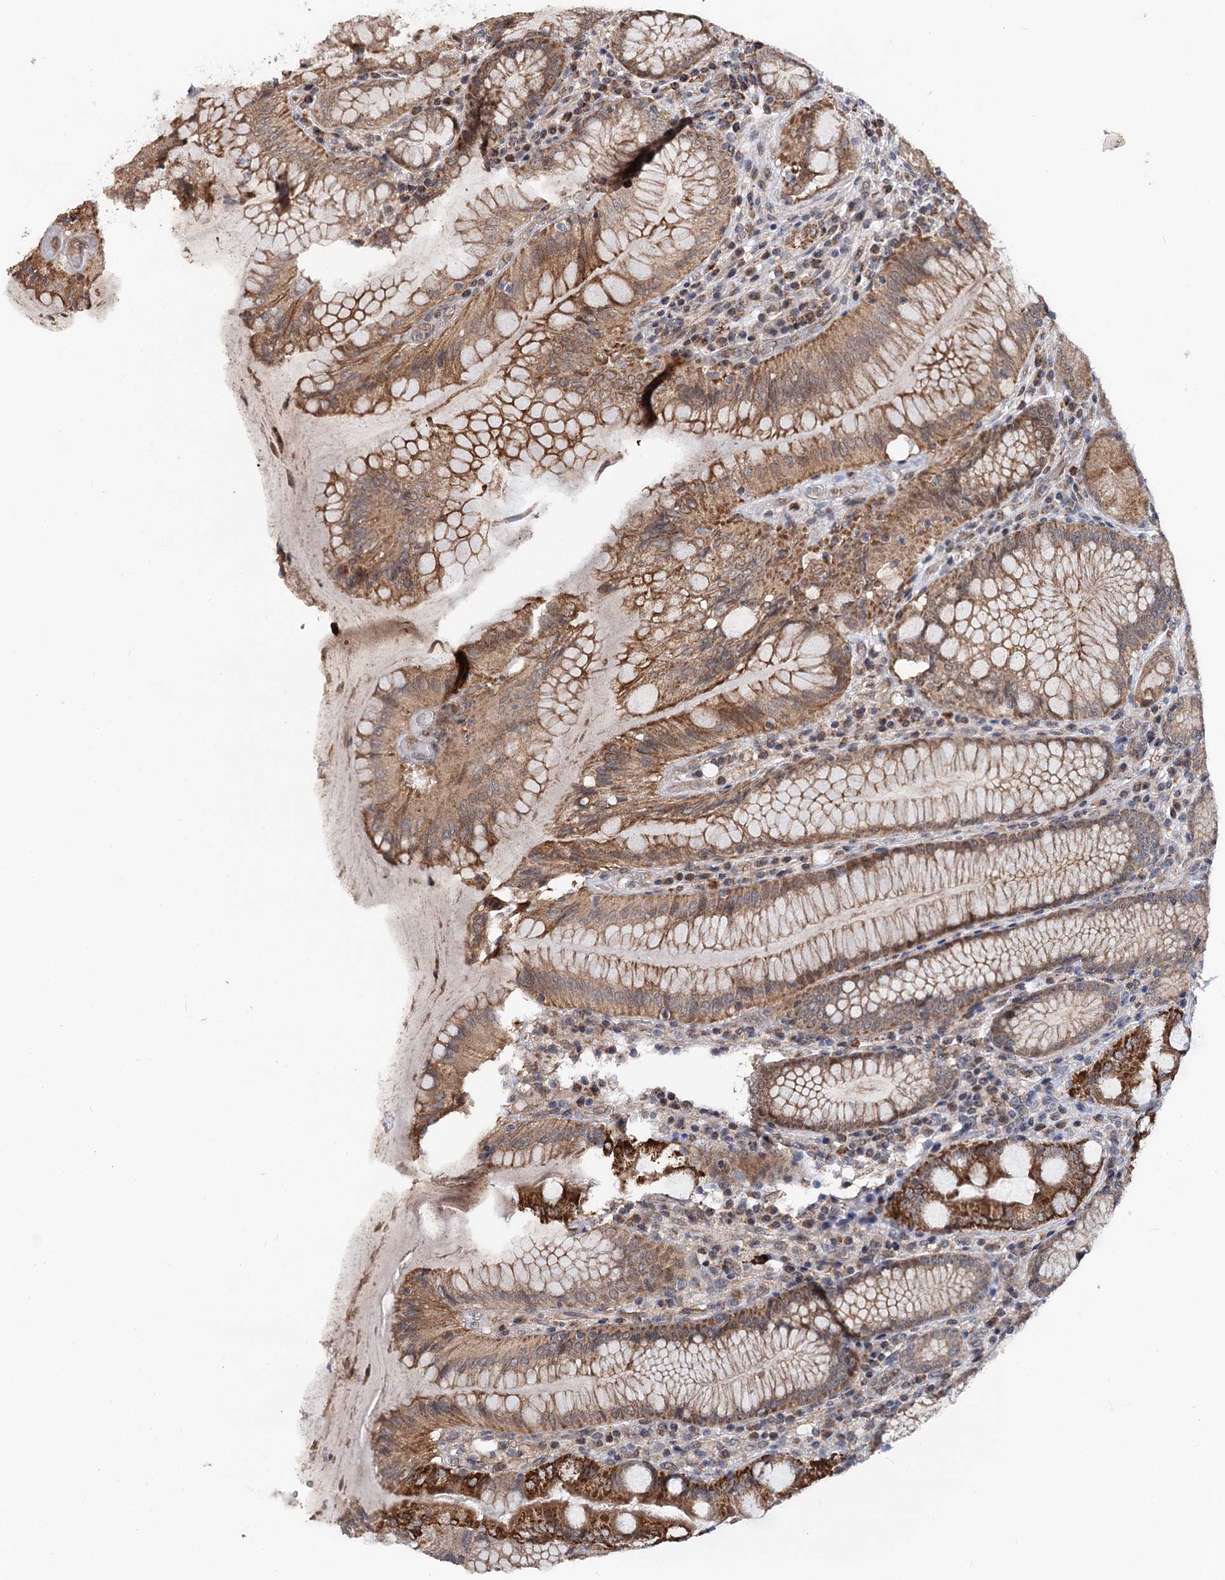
{"staining": {"intensity": "moderate", "quantity": ">75%", "location": "cytoplasmic/membranous"}, "tissue": "stomach", "cell_type": "Glandular cells", "image_type": "normal", "snomed": [{"axis": "morphology", "description": "Normal tissue, NOS"}, {"axis": "topography", "description": "Stomach, upper"}, {"axis": "topography", "description": "Stomach, lower"}], "caption": "This image demonstrates normal stomach stained with immunohistochemistry (IHC) to label a protein in brown. The cytoplasmic/membranous of glandular cells show moderate positivity for the protein. Nuclei are counter-stained blue.", "gene": "MSANTD2", "patient": {"sex": "female", "age": 76}}